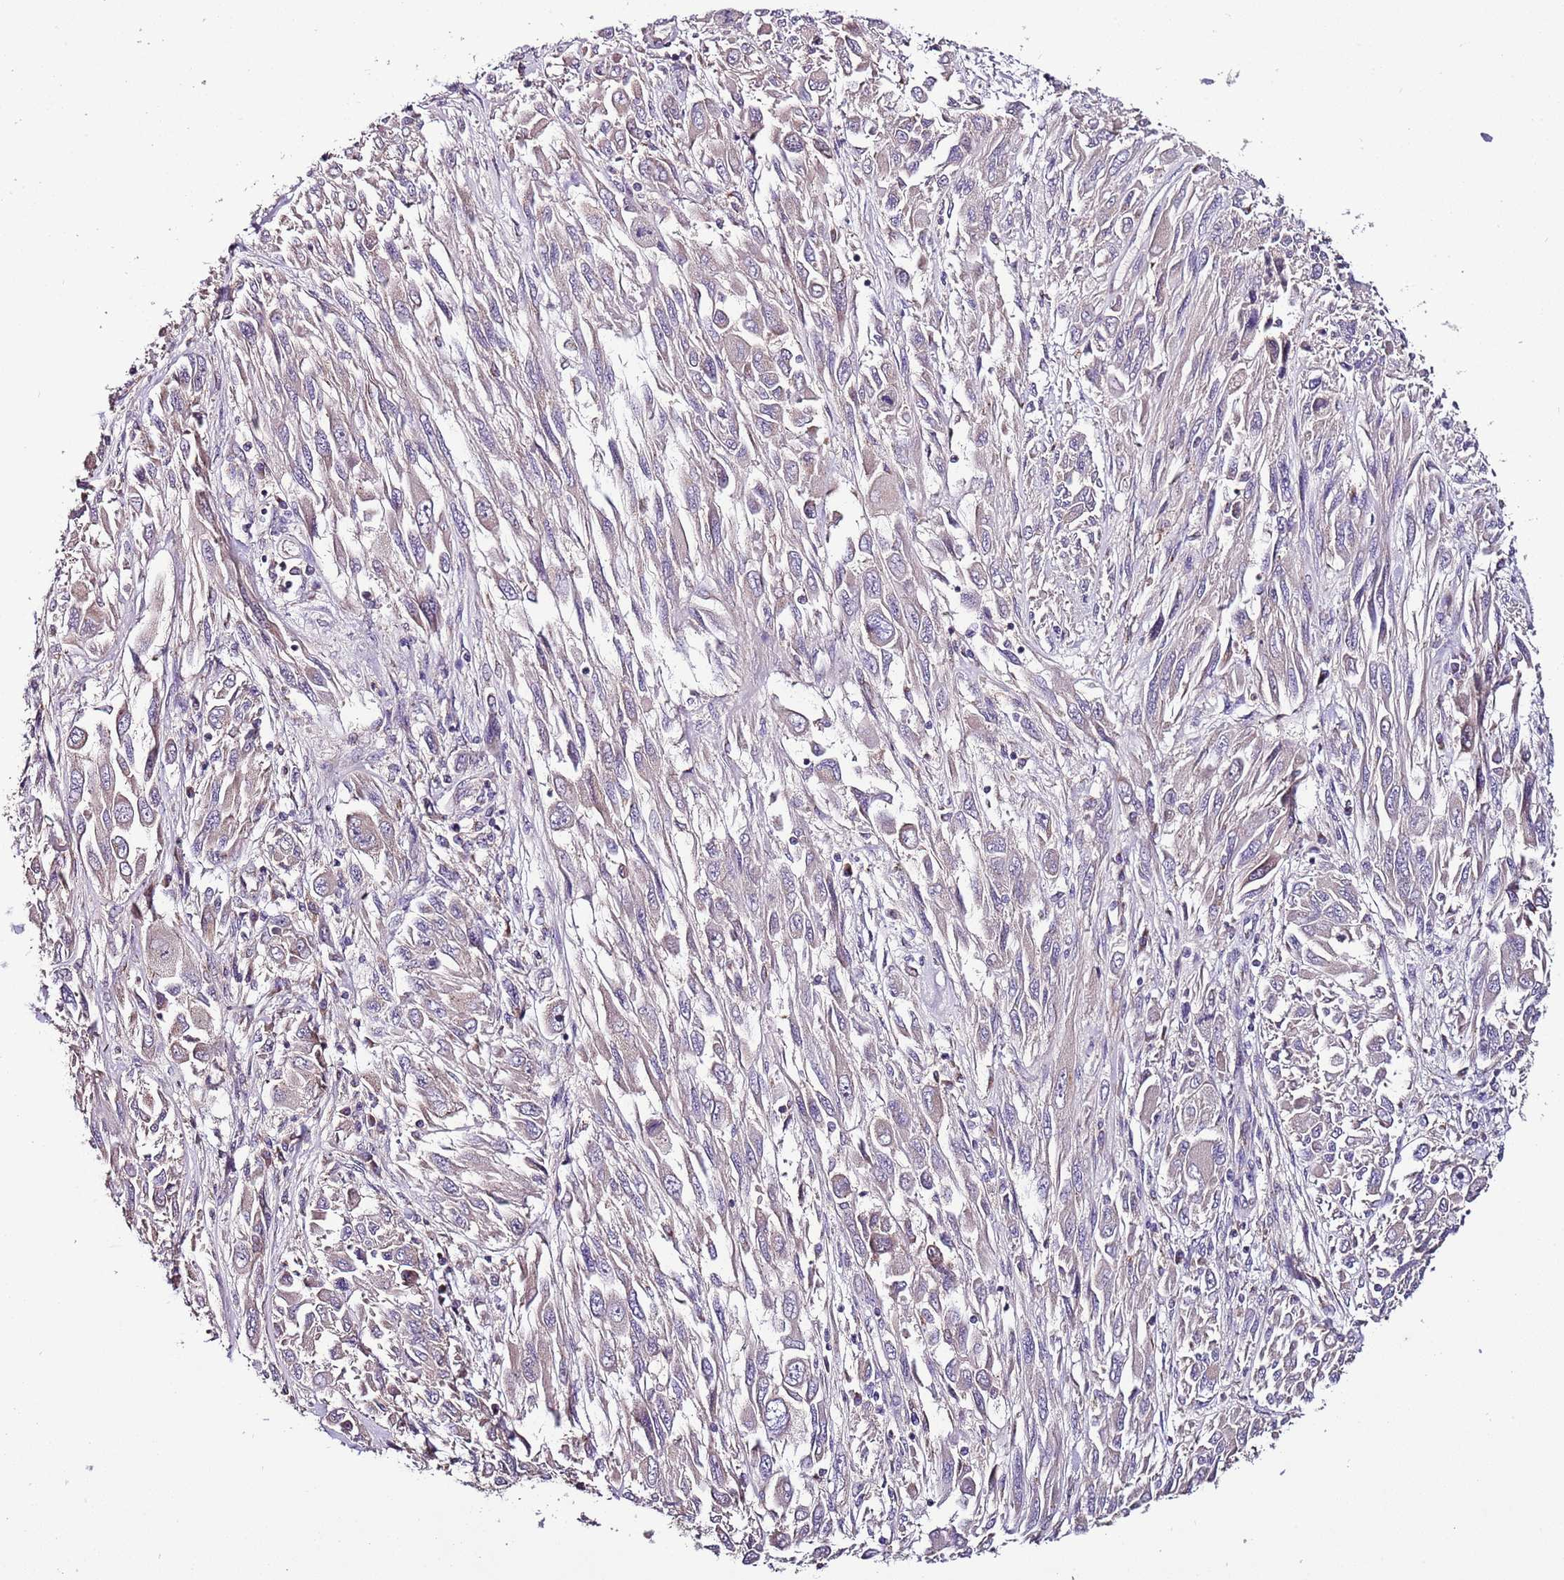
{"staining": {"intensity": "negative", "quantity": "none", "location": "none"}, "tissue": "melanoma", "cell_type": "Tumor cells", "image_type": "cancer", "snomed": [{"axis": "morphology", "description": "Malignant melanoma, NOS"}, {"axis": "topography", "description": "Skin"}], "caption": "The IHC micrograph has no significant staining in tumor cells of malignant melanoma tissue. (Stains: DAB (3,3'-diaminobenzidine) immunohistochemistry with hematoxylin counter stain, Microscopy: brightfield microscopy at high magnification).", "gene": "FAM20A", "patient": {"sex": "female", "age": 91}}